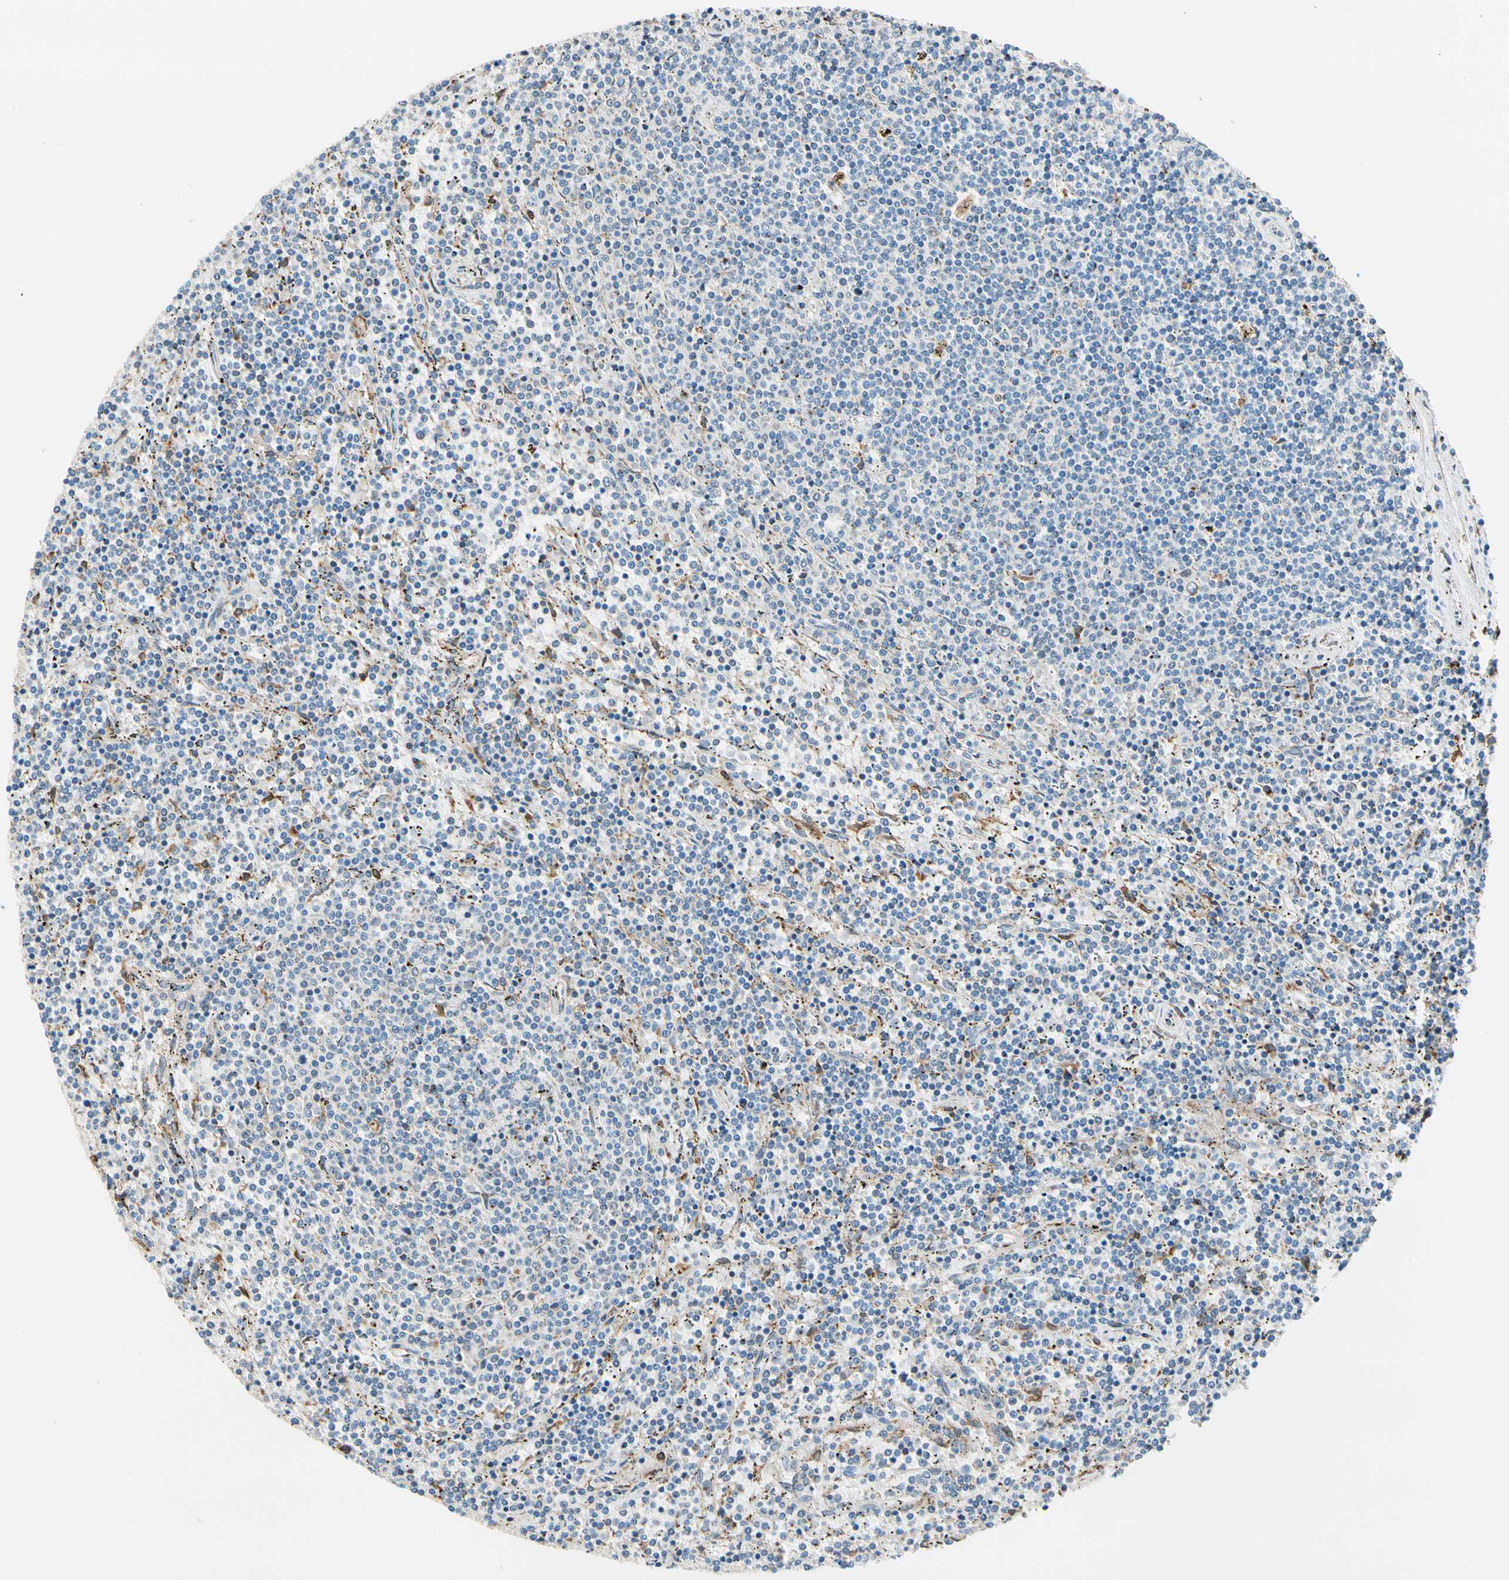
{"staining": {"intensity": "negative", "quantity": "none", "location": "none"}, "tissue": "lymphoma", "cell_type": "Tumor cells", "image_type": "cancer", "snomed": [{"axis": "morphology", "description": "Malignant lymphoma, non-Hodgkin's type, Low grade"}, {"axis": "topography", "description": "Spleen"}], "caption": "Tumor cells show no significant protein staining in low-grade malignant lymphoma, non-Hodgkin's type.", "gene": "NUCB1", "patient": {"sex": "female", "age": 50}}